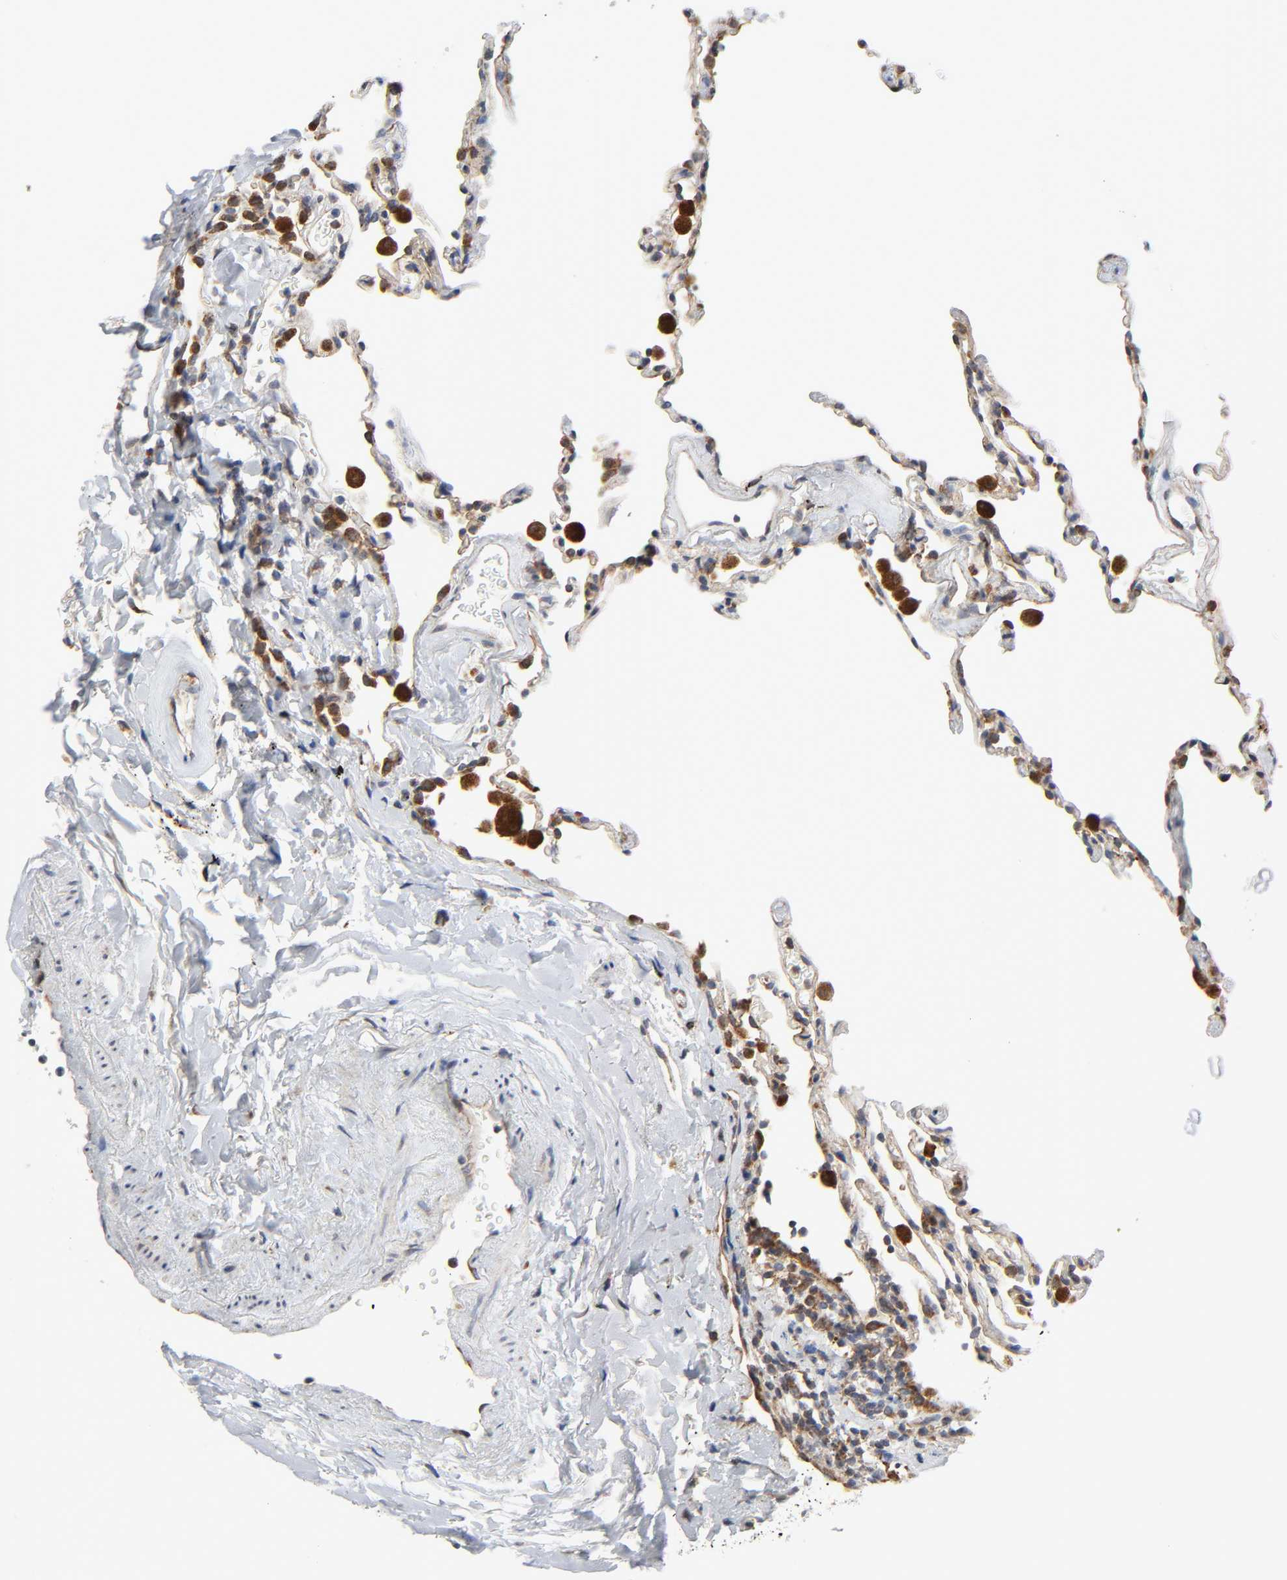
{"staining": {"intensity": "moderate", "quantity": "25%-75%", "location": "cytoplasmic/membranous"}, "tissue": "lung", "cell_type": "Alveolar cells", "image_type": "normal", "snomed": [{"axis": "morphology", "description": "Normal tissue, NOS"}, {"axis": "morphology", "description": "Soft tissue tumor metastatic"}, {"axis": "topography", "description": "Lung"}], "caption": "Immunohistochemical staining of unremarkable human lung displays 25%-75% levels of moderate cytoplasmic/membranous protein expression in approximately 25%-75% of alveolar cells.", "gene": "BAX", "patient": {"sex": "male", "age": 59}}